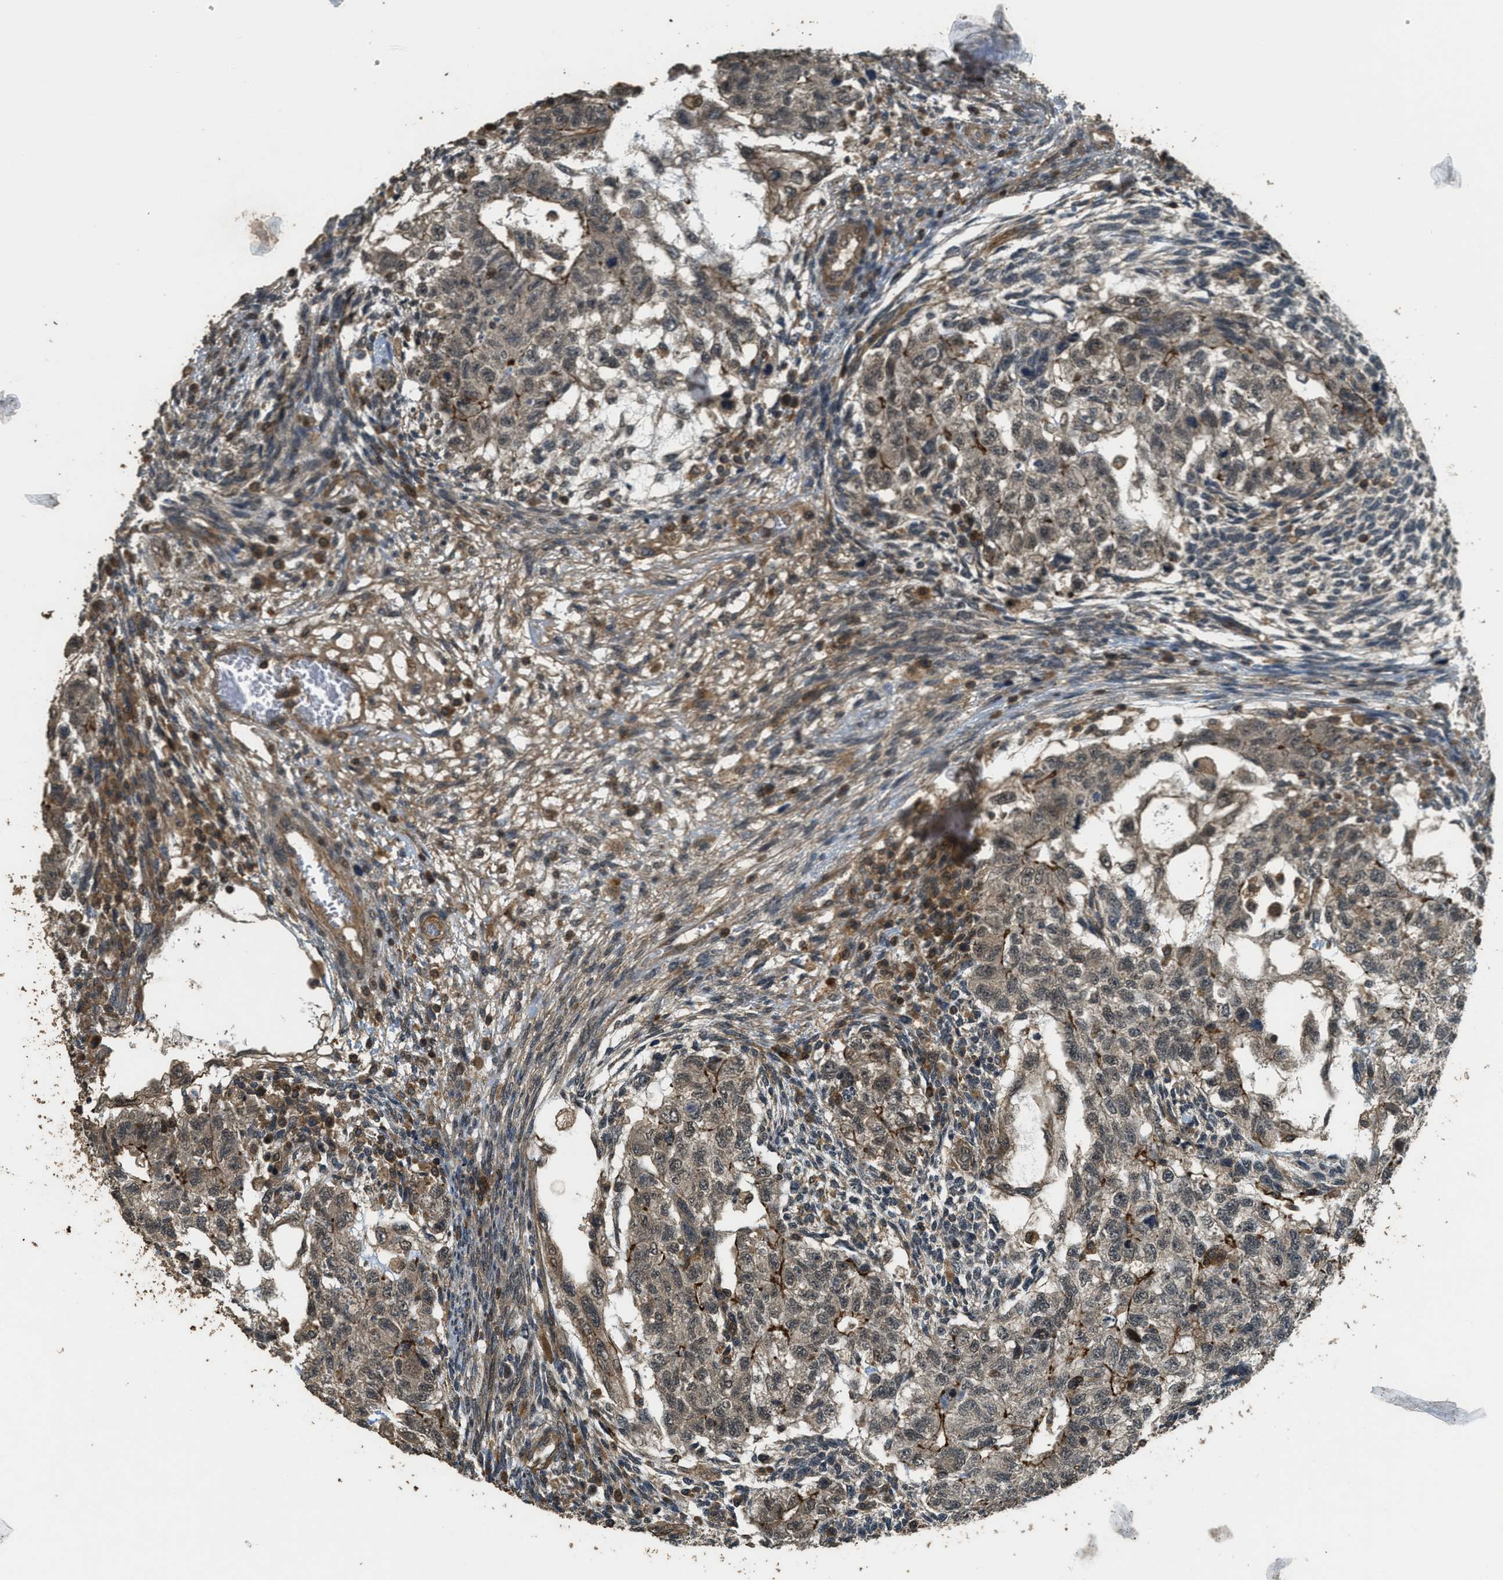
{"staining": {"intensity": "moderate", "quantity": "25%-75%", "location": "cytoplasmic/membranous,nuclear"}, "tissue": "testis cancer", "cell_type": "Tumor cells", "image_type": "cancer", "snomed": [{"axis": "morphology", "description": "Normal tissue, NOS"}, {"axis": "morphology", "description": "Carcinoma, Embryonal, NOS"}, {"axis": "topography", "description": "Testis"}], "caption": "Testis cancer (embryonal carcinoma) stained with immunohistochemistry shows moderate cytoplasmic/membranous and nuclear positivity in about 25%-75% of tumor cells. (IHC, brightfield microscopy, high magnification).", "gene": "PPP6R3", "patient": {"sex": "male", "age": 36}}